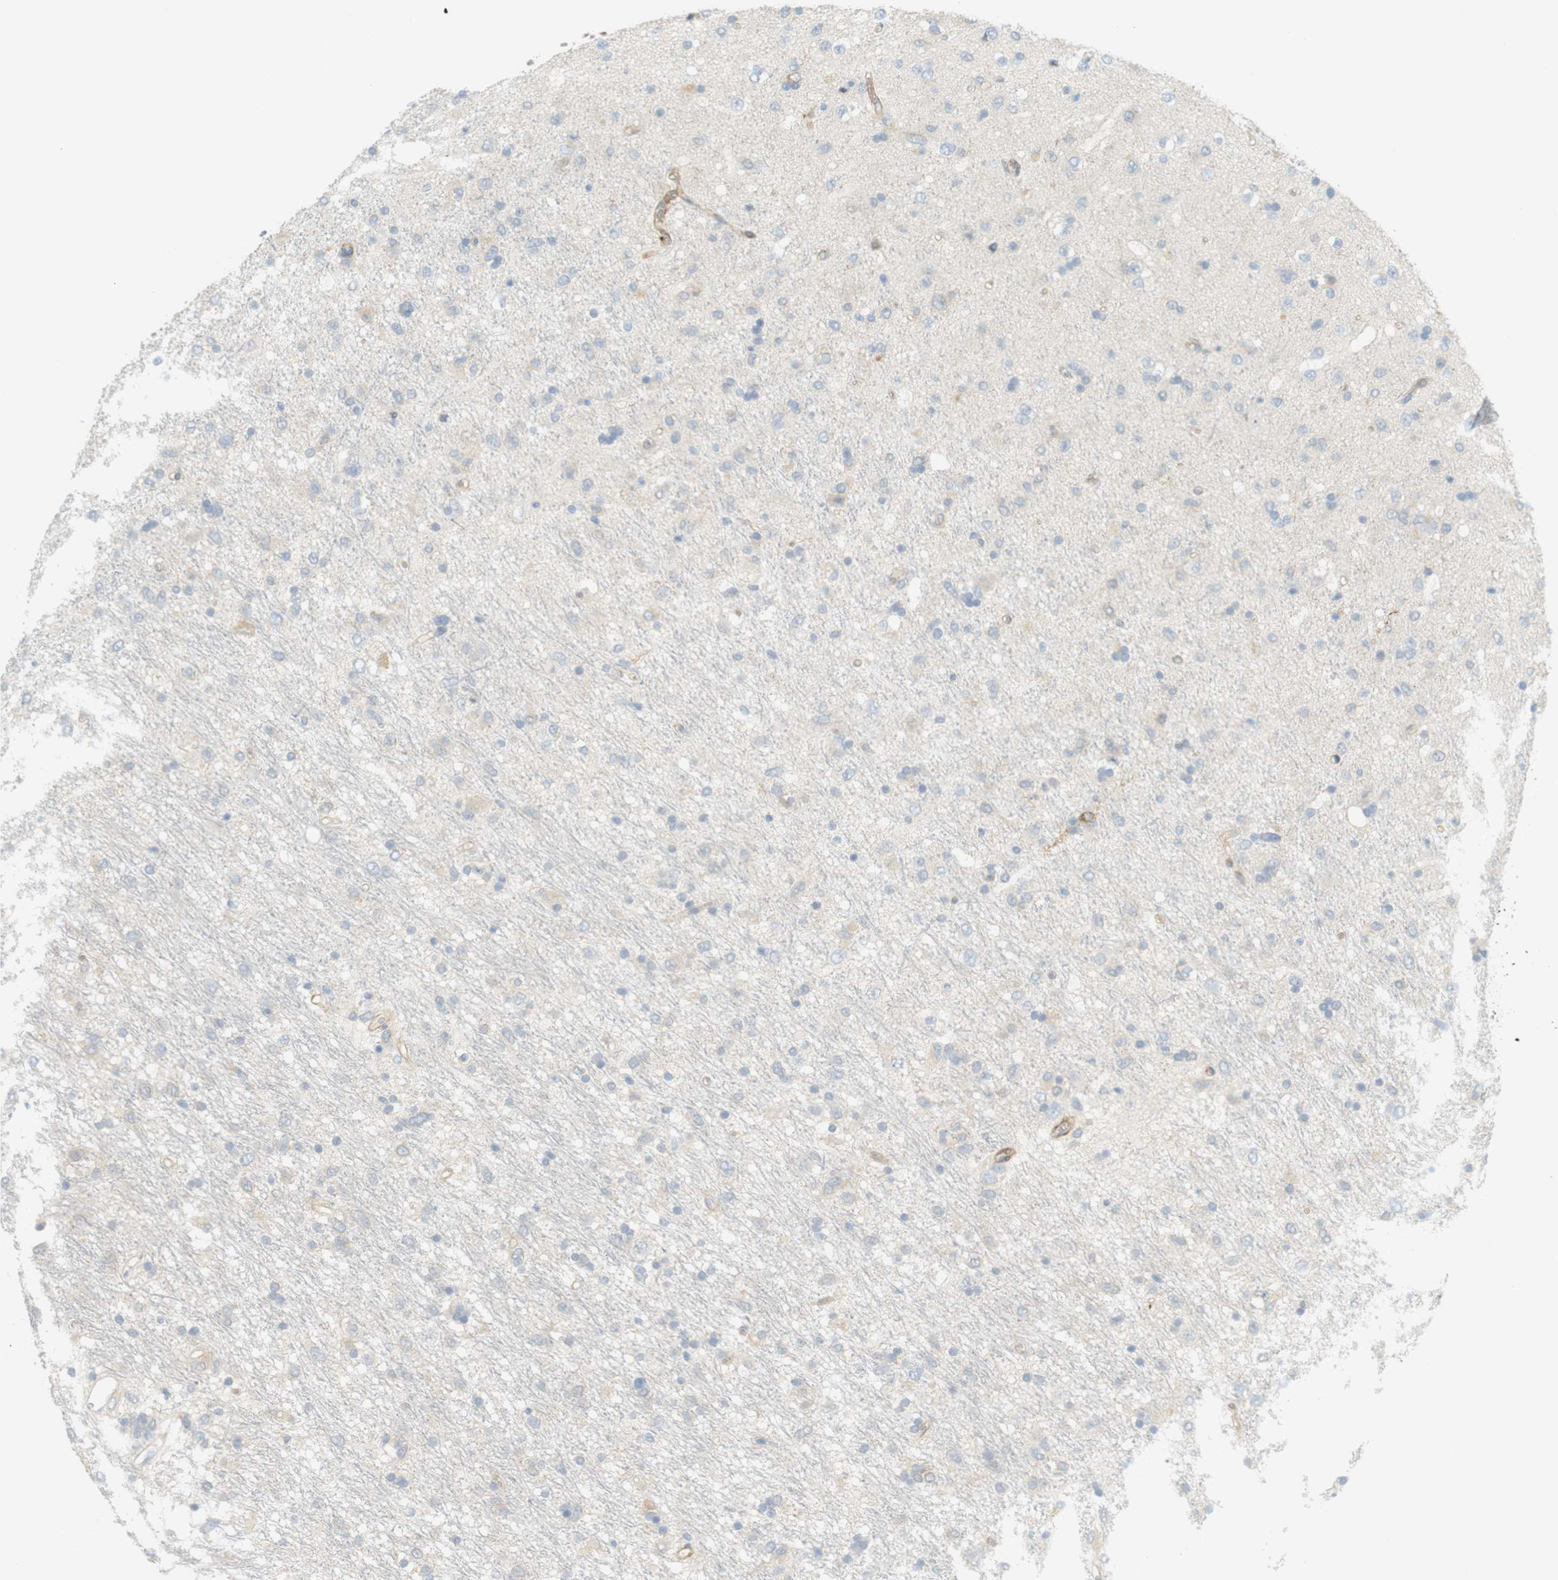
{"staining": {"intensity": "negative", "quantity": "none", "location": "none"}, "tissue": "glioma", "cell_type": "Tumor cells", "image_type": "cancer", "snomed": [{"axis": "morphology", "description": "Glioma, malignant, Low grade"}, {"axis": "topography", "description": "Brain"}], "caption": "This histopathology image is of malignant glioma (low-grade) stained with immunohistochemistry (IHC) to label a protein in brown with the nuclei are counter-stained blue. There is no positivity in tumor cells. (DAB (3,3'-diaminobenzidine) immunohistochemistry (IHC) visualized using brightfield microscopy, high magnification).", "gene": "PDE3A", "patient": {"sex": "male", "age": 77}}